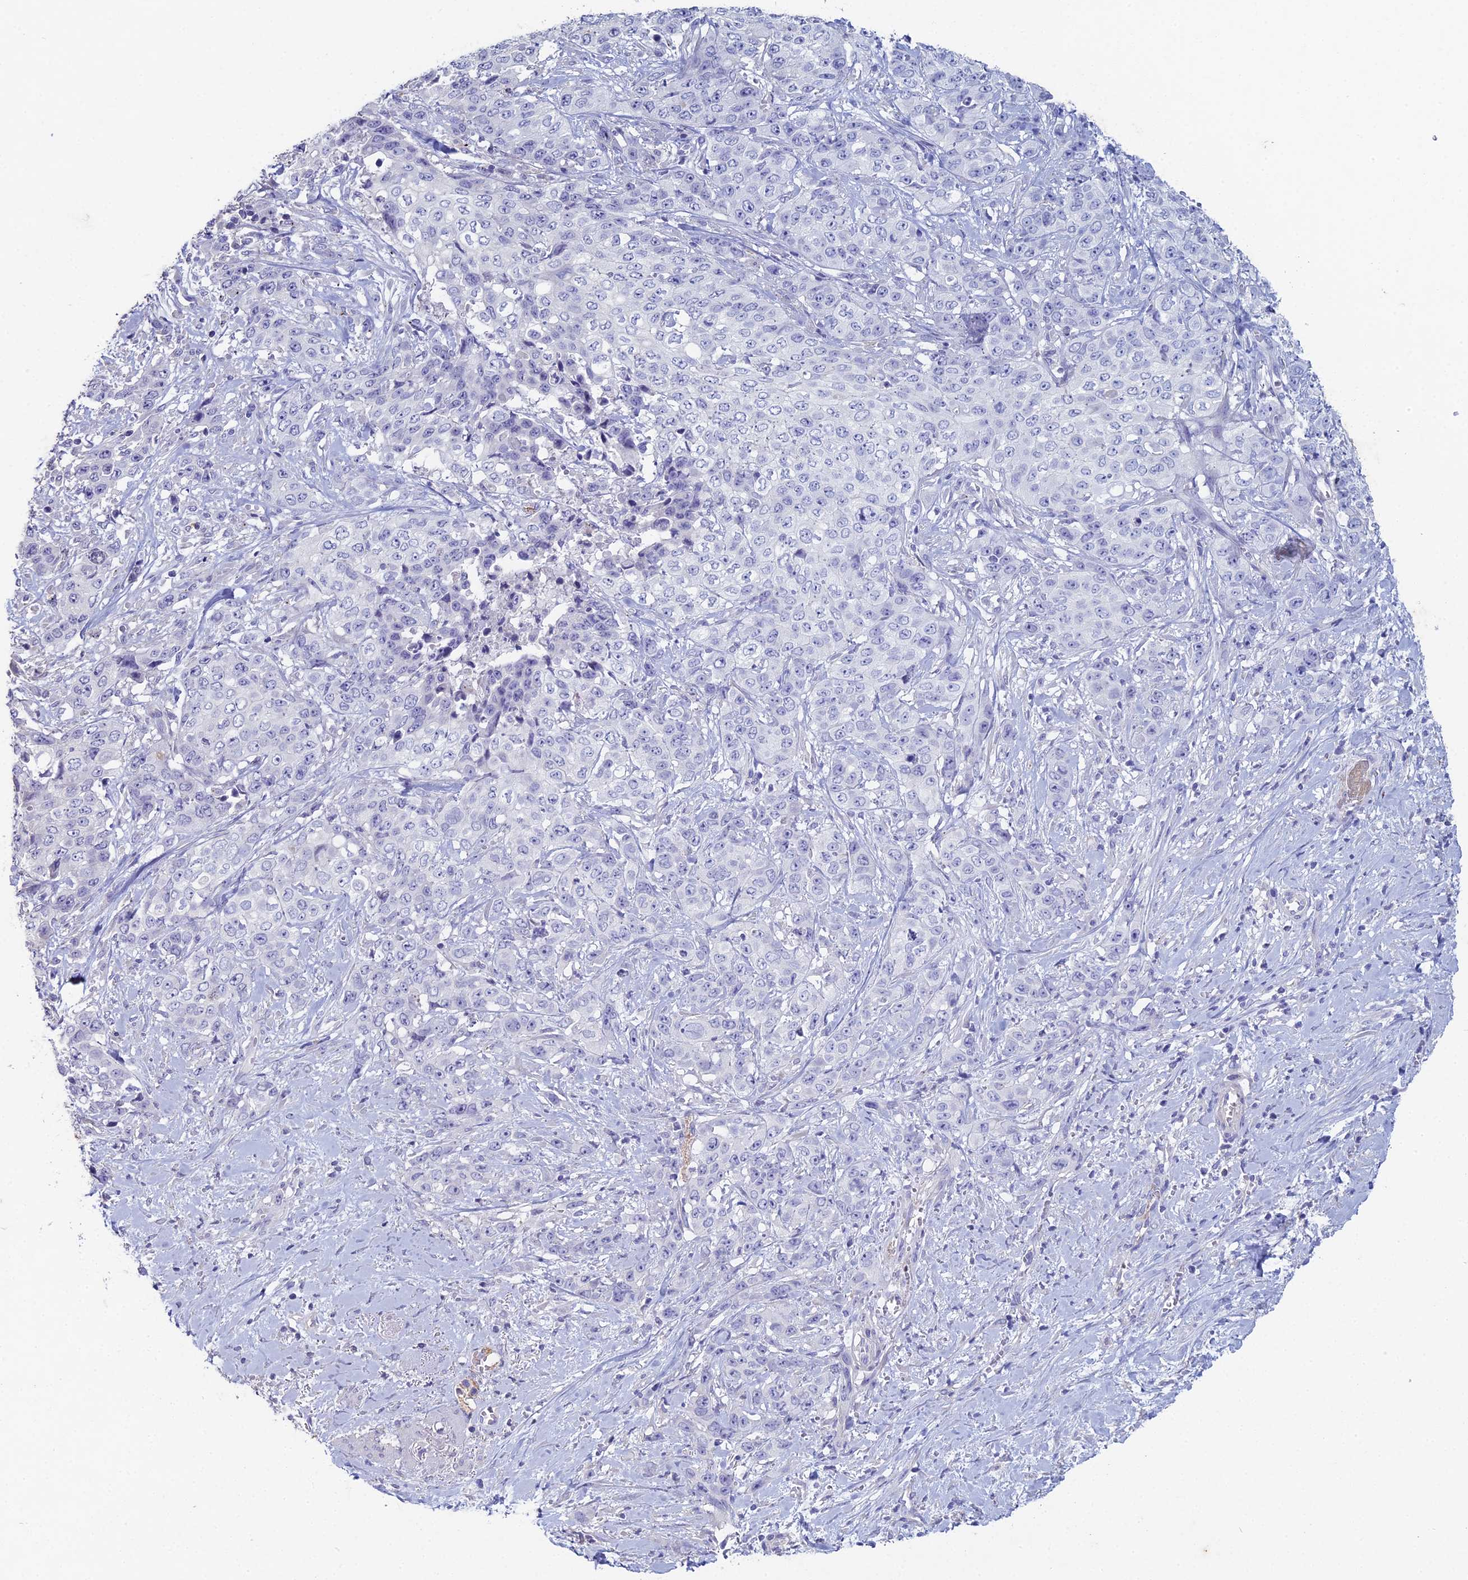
{"staining": {"intensity": "negative", "quantity": "none", "location": "none"}, "tissue": "stomach cancer", "cell_type": "Tumor cells", "image_type": "cancer", "snomed": [{"axis": "morphology", "description": "Adenocarcinoma, NOS"}, {"axis": "topography", "description": "Stomach, upper"}], "caption": "This is an immunohistochemistry (IHC) histopathology image of adenocarcinoma (stomach). There is no expression in tumor cells.", "gene": "NCAM1", "patient": {"sex": "male", "age": 62}}